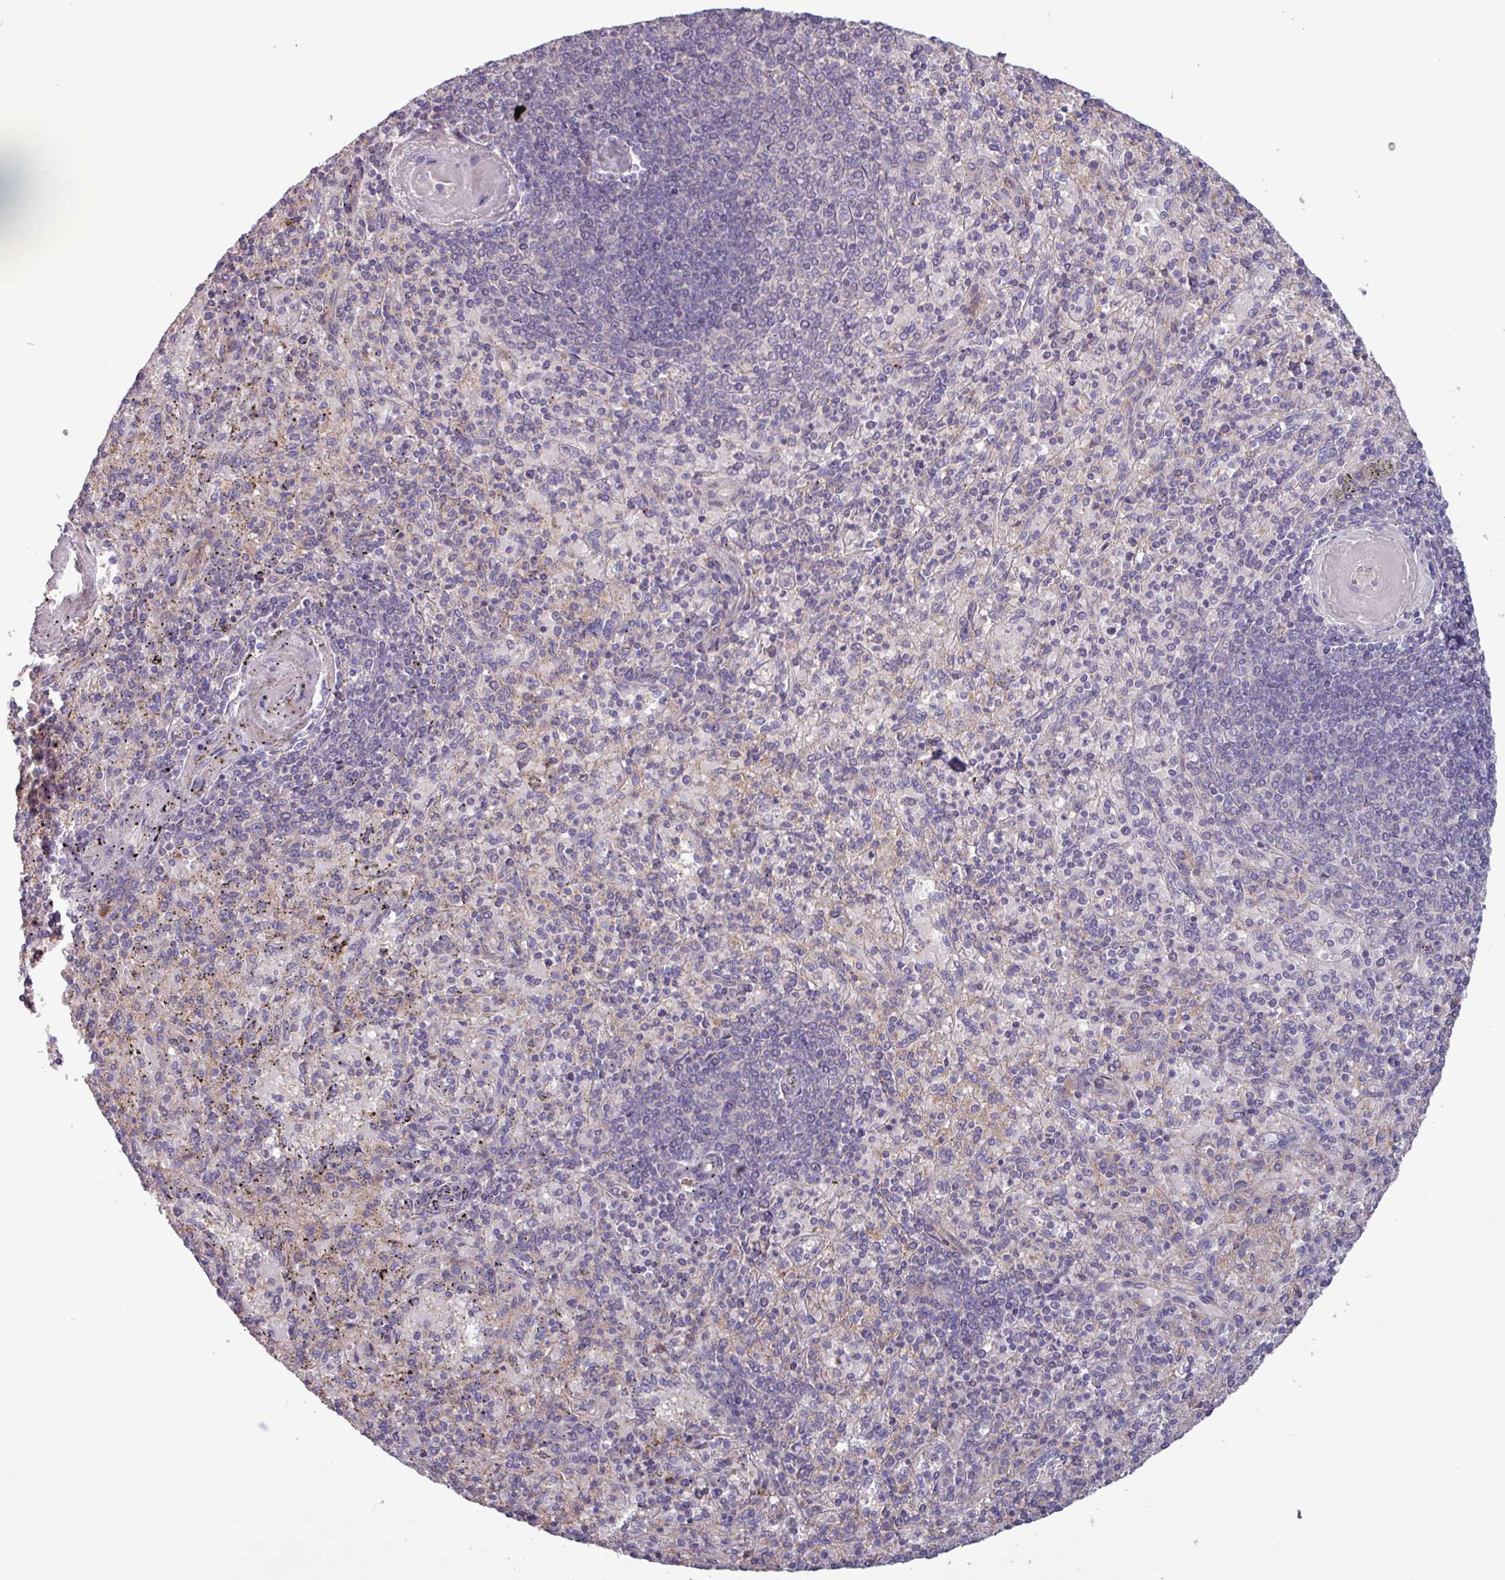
{"staining": {"intensity": "negative", "quantity": "none", "location": "none"}, "tissue": "spleen", "cell_type": "Cells in red pulp", "image_type": "normal", "snomed": [{"axis": "morphology", "description": "Normal tissue, NOS"}, {"axis": "topography", "description": "Spleen"}], "caption": "Benign spleen was stained to show a protein in brown. There is no significant expression in cells in red pulp. The staining was performed using DAB (3,3'-diaminobenzidine) to visualize the protein expression in brown, while the nuclei were stained in blue with hematoxylin (Magnification: 20x).", "gene": "PLIN2", "patient": {"sex": "male", "age": 82}}